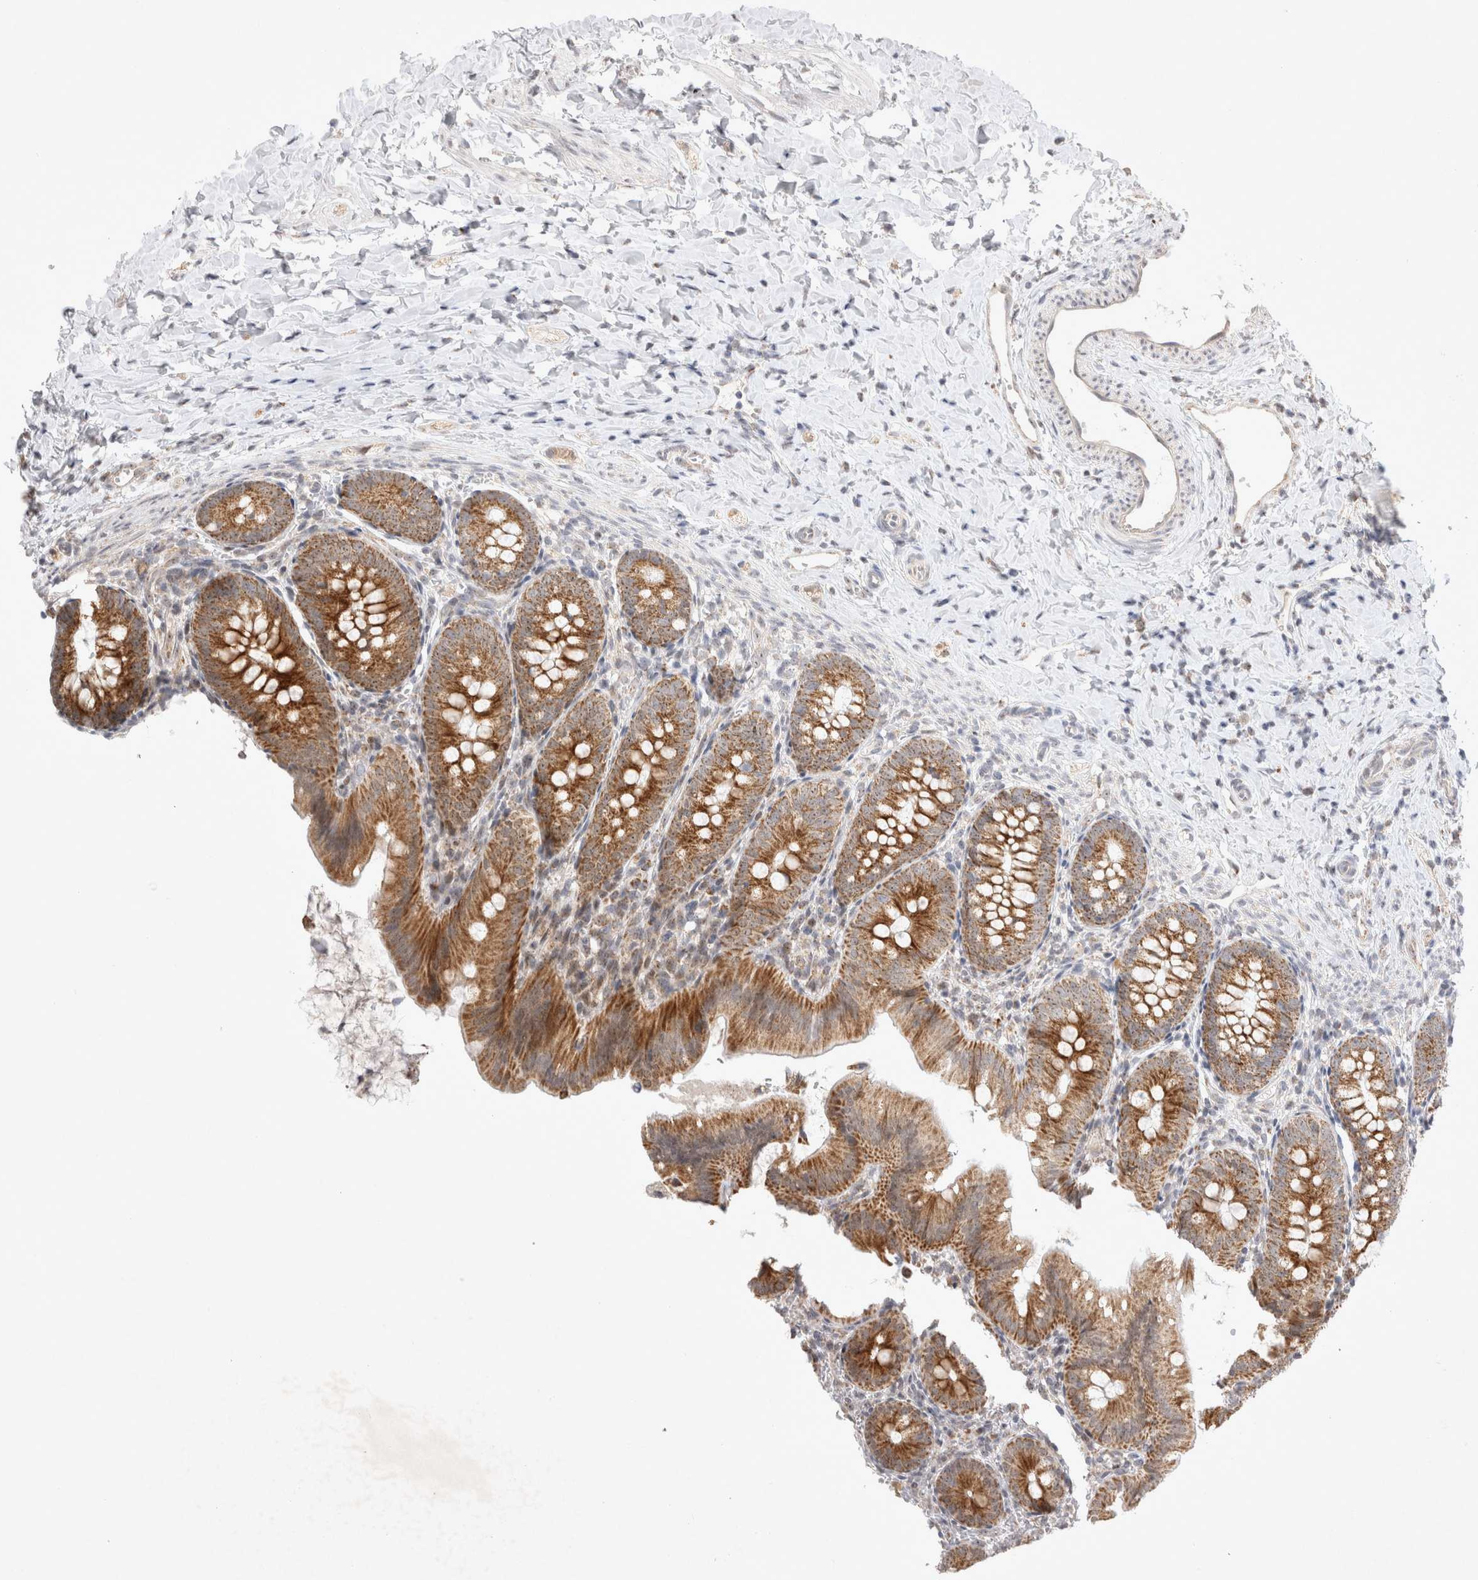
{"staining": {"intensity": "moderate", "quantity": ">75%", "location": "cytoplasmic/membranous"}, "tissue": "appendix", "cell_type": "Glandular cells", "image_type": "normal", "snomed": [{"axis": "morphology", "description": "Normal tissue, NOS"}, {"axis": "topography", "description": "Appendix"}], "caption": "Immunohistochemical staining of unremarkable appendix reveals >75% levels of moderate cytoplasmic/membranous protein staining in about >75% of glandular cells.", "gene": "MRPL37", "patient": {"sex": "male", "age": 1}}